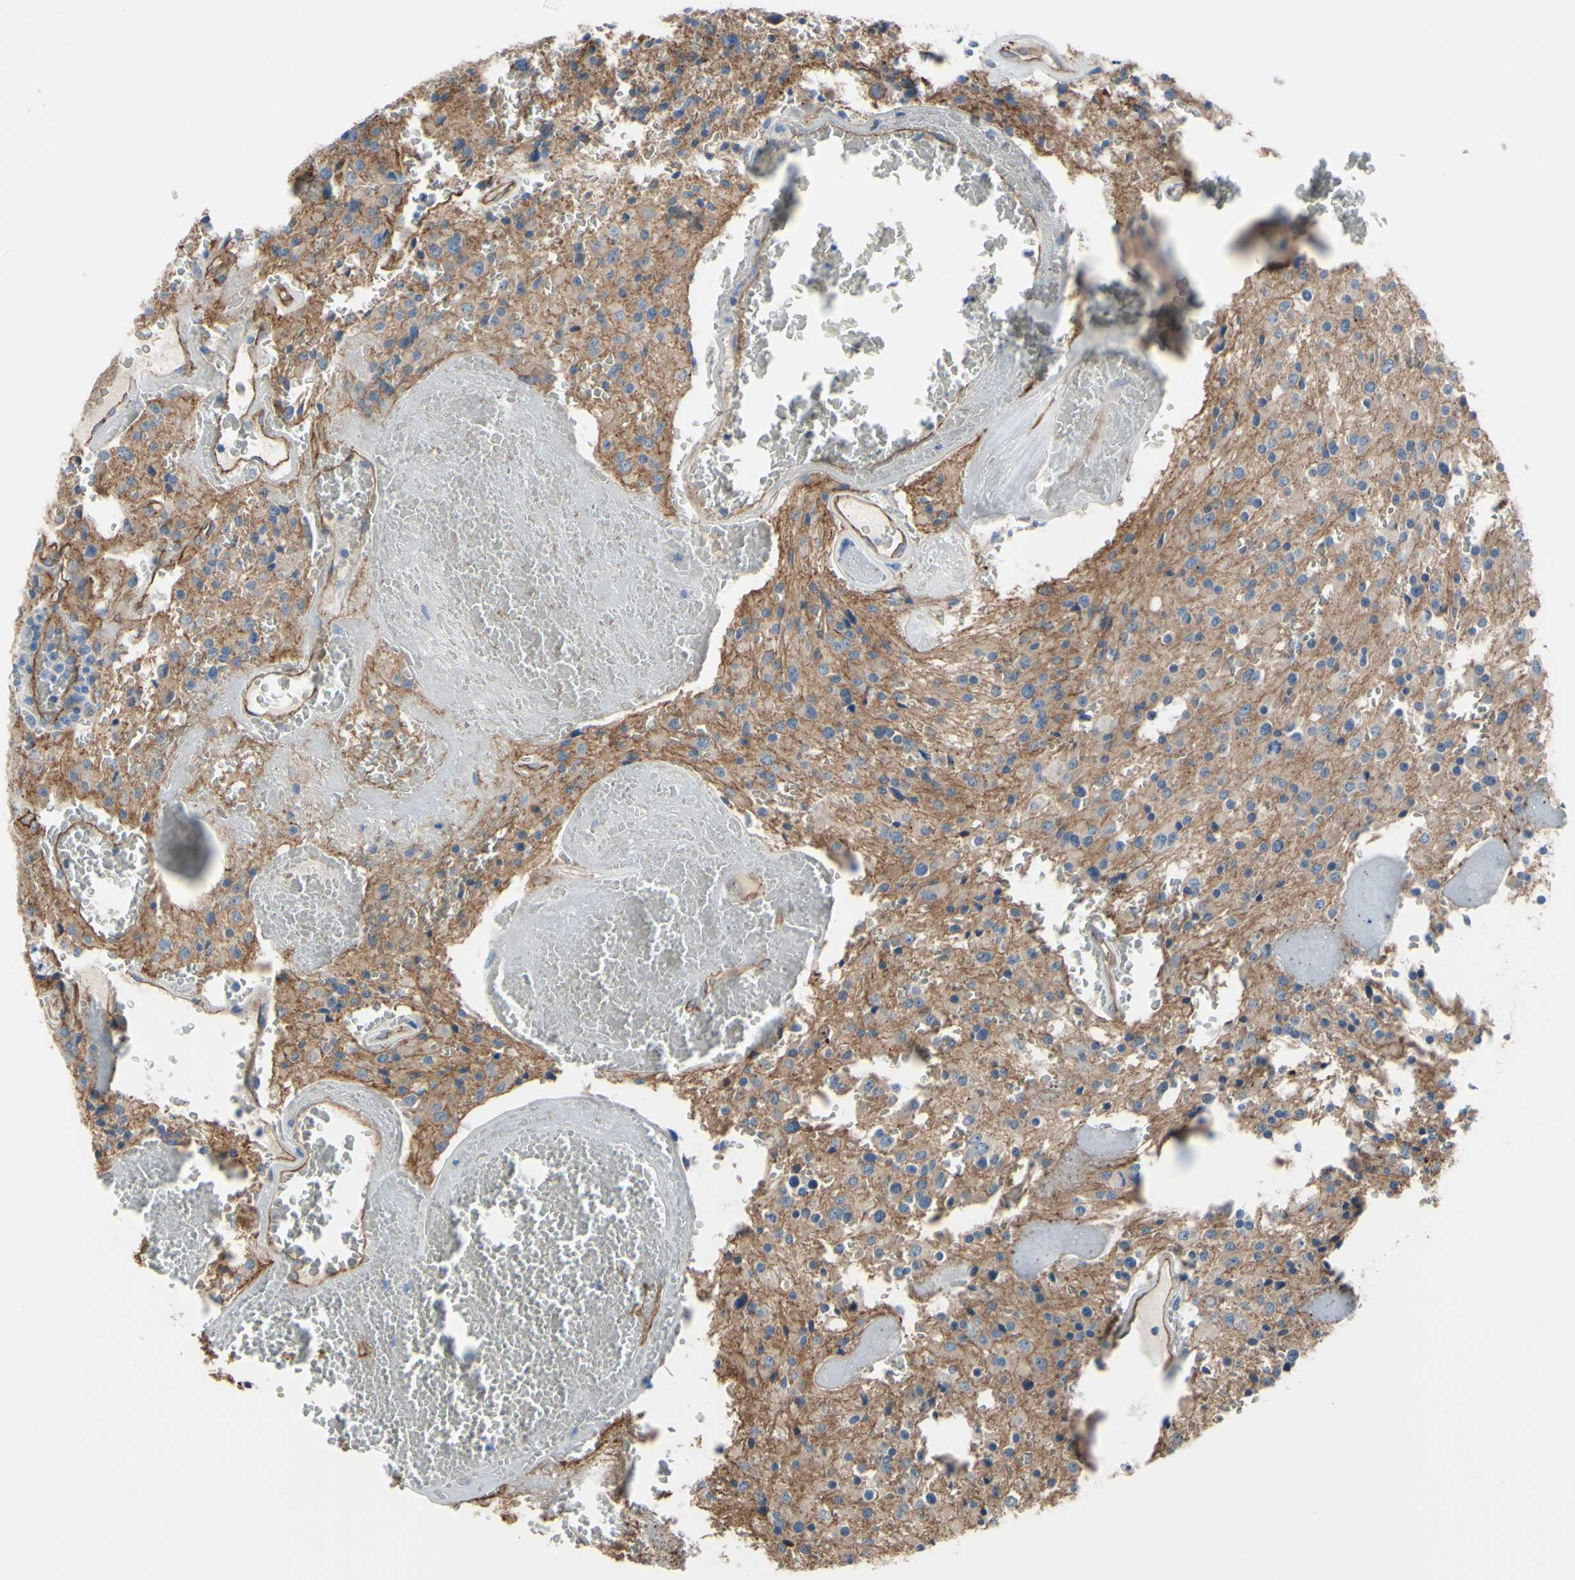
{"staining": {"intensity": "negative", "quantity": "none", "location": "none"}, "tissue": "glioma", "cell_type": "Tumor cells", "image_type": "cancer", "snomed": [{"axis": "morphology", "description": "Glioma, malignant, Low grade"}, {"axis": "topography", "description": "Brain"}], "caption": "This micrograph is of malignant glioma (low-grade) stained with IHC to label a protein in brown with the nuclei are counter-stained blue. There is no positivity in tumor cells.", "gene": "TPBG", "patient": {"sex": "male", "age": 58}}